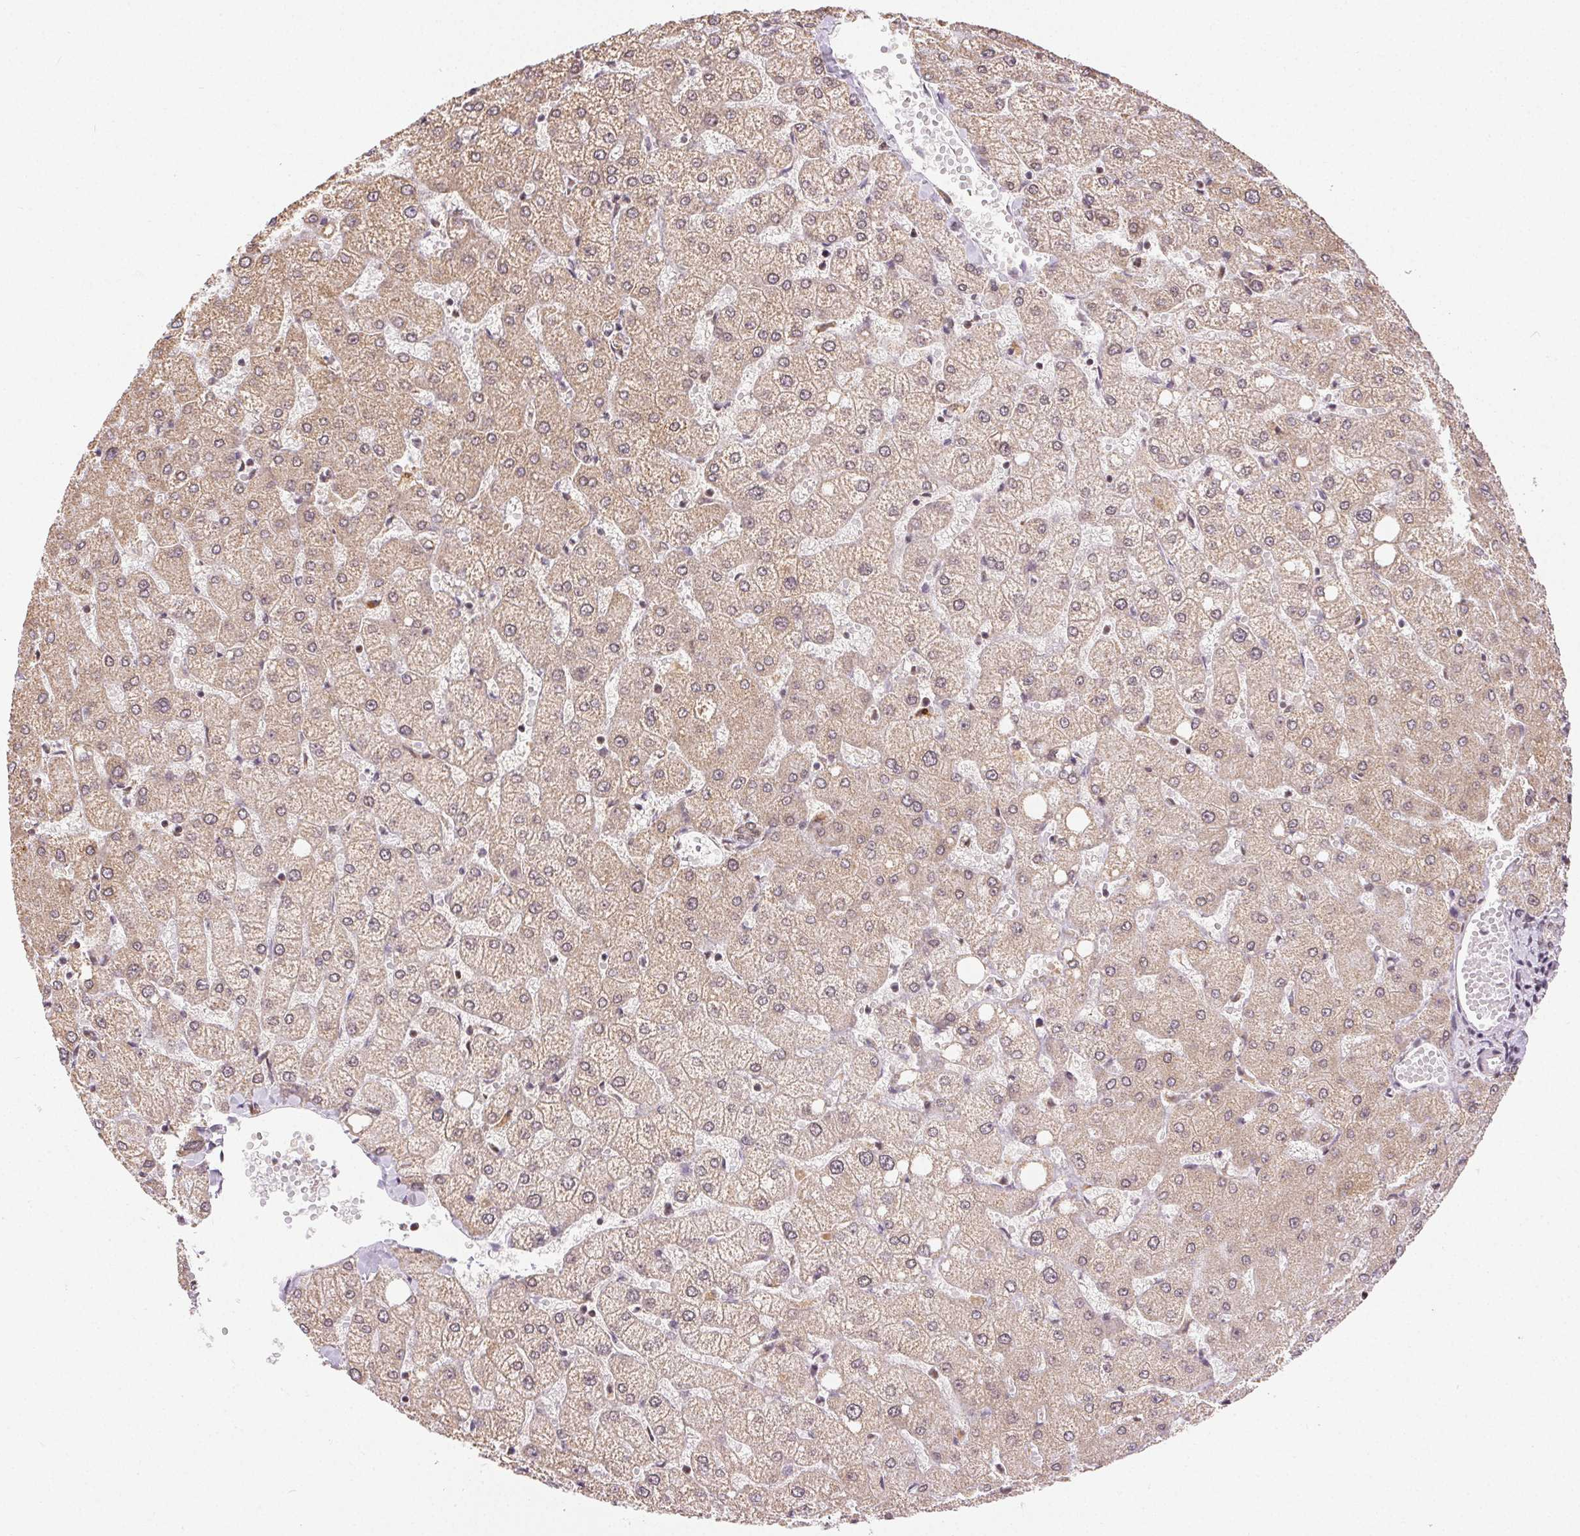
{"staining": {"intensity": "weak", "quantity": ">75%", "location": "cytoplasmic/membranous,nuclear"}, "tissue": "liver", "cell_type": "Cholangiocytes", "image_type": "normal", "snomed": [{"axis": "morphology", "description": "Normal tissue, NOS"}, {"axis": "topography", "description": "Liver"}], "caption": "IHC of unremarkable human liver shows low levels of weak cytoplasmic/membranous,nuclear staining in about >75% of cholangiocytes. The staining was performed using DAB to visualize the protein expression in brown, while the nuclei were stained in blue with hematoxylin (Magnification: 20x).", "gene": "PIWIL4", "patient": {"sex": "female", "age": 54}}